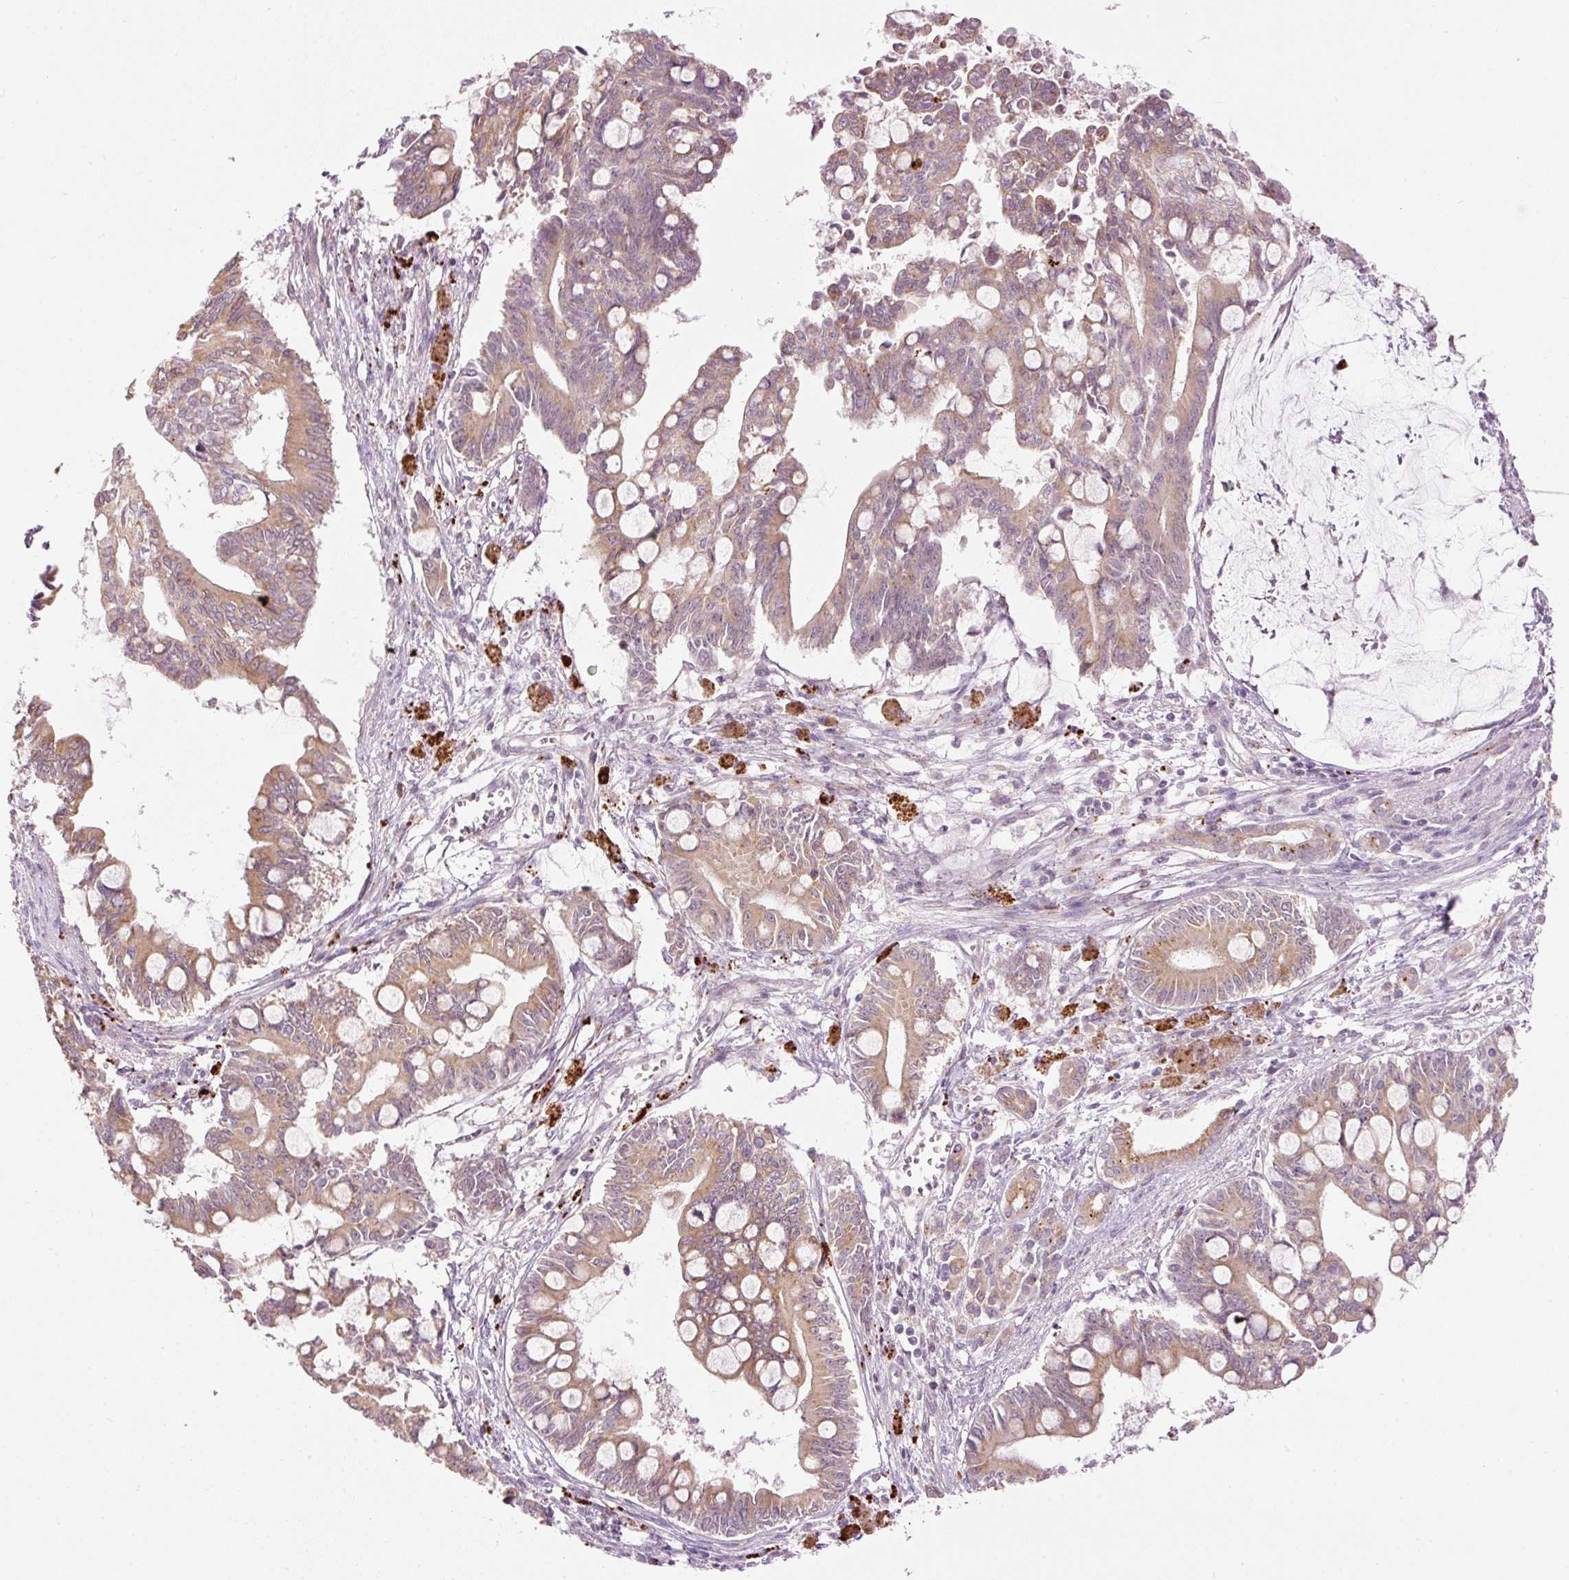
{"staining": {"intensity": "moderate", "quantity": ">75%", "location": "cytoplasmic/membranous"}, "tissue": "pancreatic cancer", "cell_type": "Tumor cells", "image_type": "cancer", "snomed": [{"axis": "morphology", "description": "Adenocarcinoma, NOS"}, {"axis": "topography", "description": "Pancreas"}], "caption": "DAB (3,3'-diaminobenzidine) immunohistochemical staining of pancreatic cancer (adenocarcinoma) demonstrates moderate cytoplasmic/membranous protein expression in approximately >75% of tumor cells. (Stains: DAB in brown, nuclei in blue, Microscopy: brightfield microscopy at high magnification).", "gene": "ZNF639", "patient": {"sex": "male", "age": 68}}